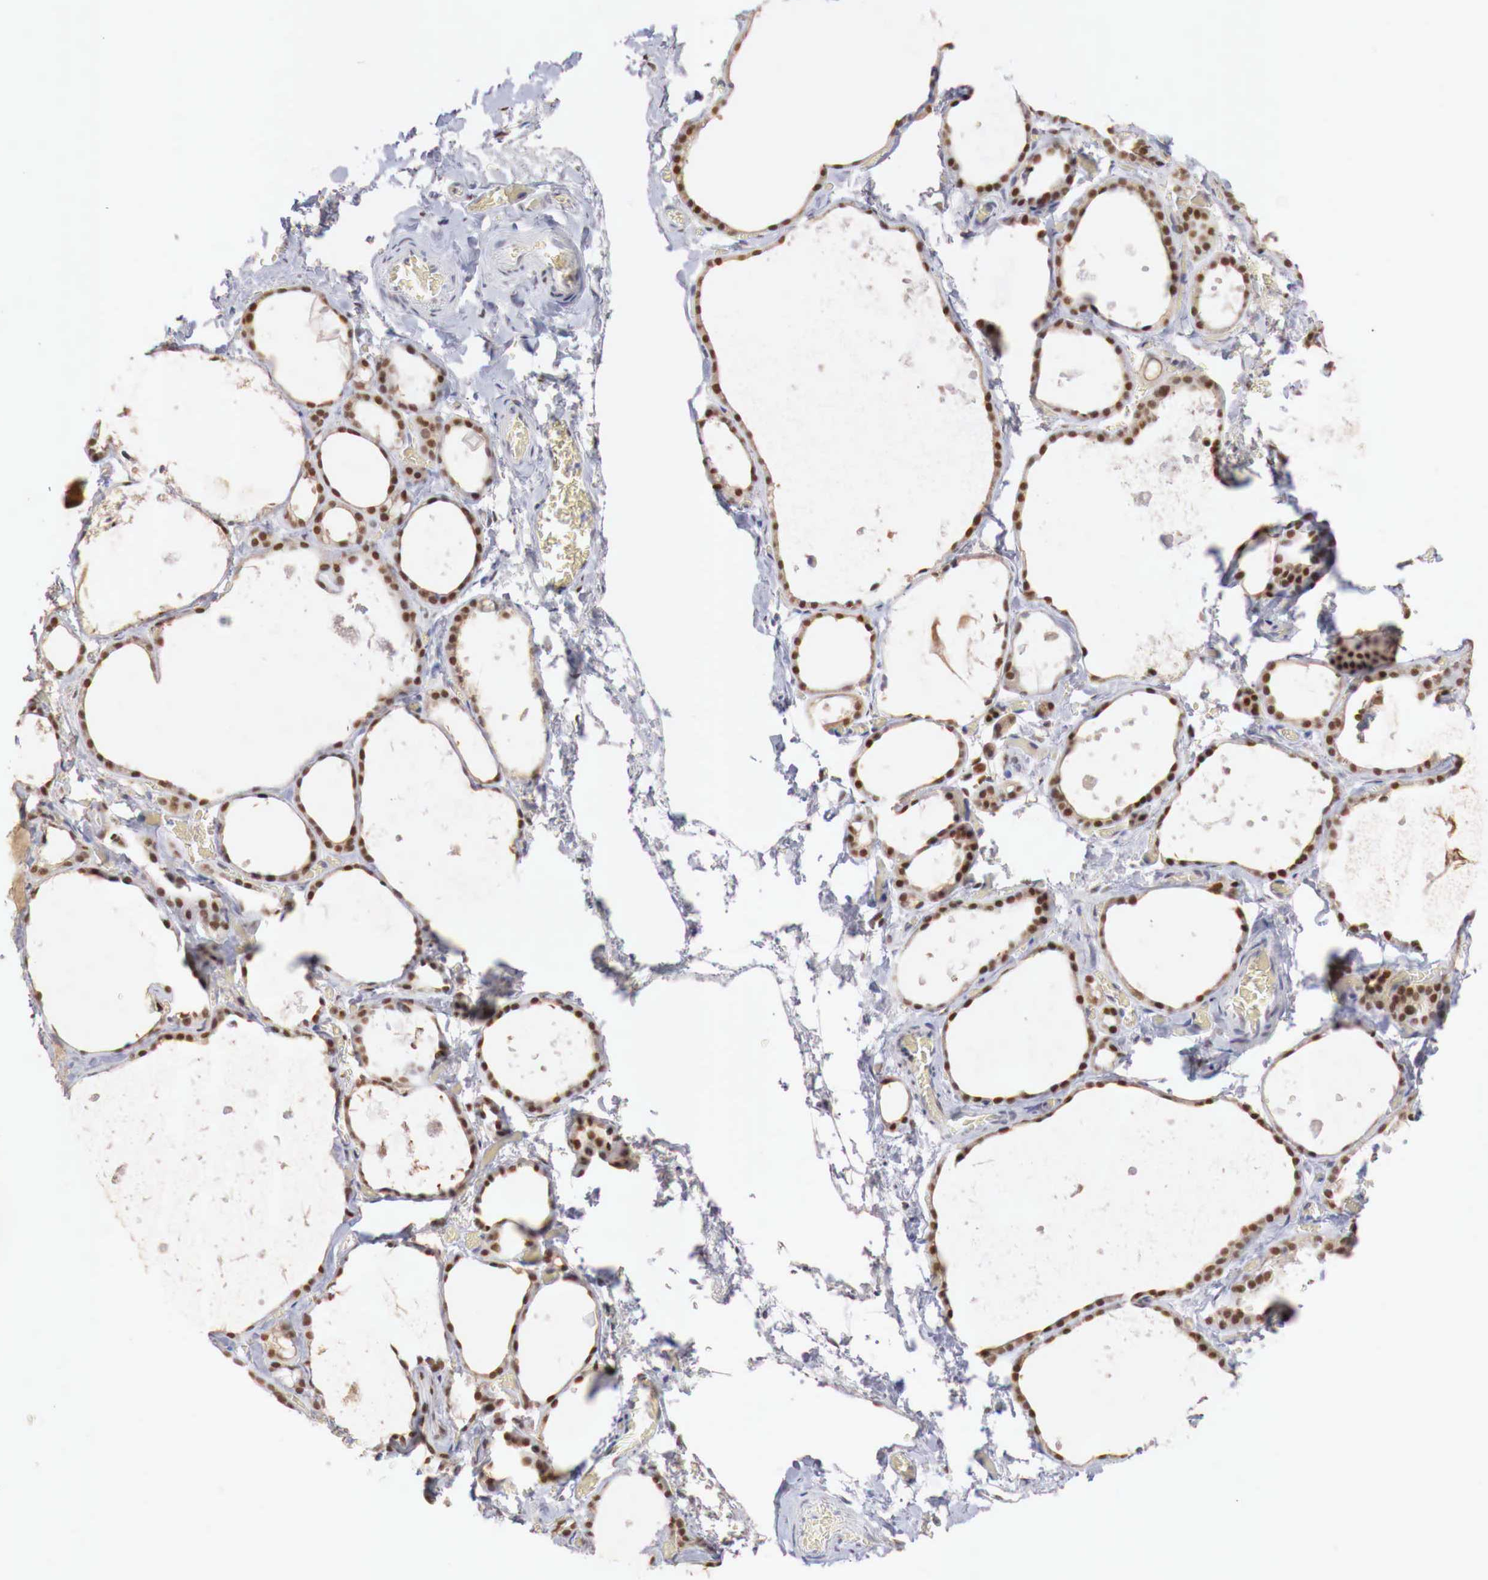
{"staining": {"intensity": "strong", "quantity": ">75%", "location": "cytoplasmic/membranous,nuclear"}, "tissue": "thyroid gland", "cell_type": "Glandular cells", "image_type": "normal", "snomed": [{"axis": "morphology", "description": "Normal tissue, NOS"}, {"axis": "topography", "description": "Thyroid gland"}], "caption": "Immunohistochemistry (IHC) (DAB (3,3'-diaminobenzidine)) staining of unremarkable human thyroid gland exhibits strong cytoplasmic/membranous,nuclear protein positivity in approximately >75% of glandular cells. (DAB (3,3'-diaminobenzidine) IHC, brown staining for protein, blue staining for nuclei).", "gene": "FOXP2", "patient": {"sex": "male", "age": 76}}